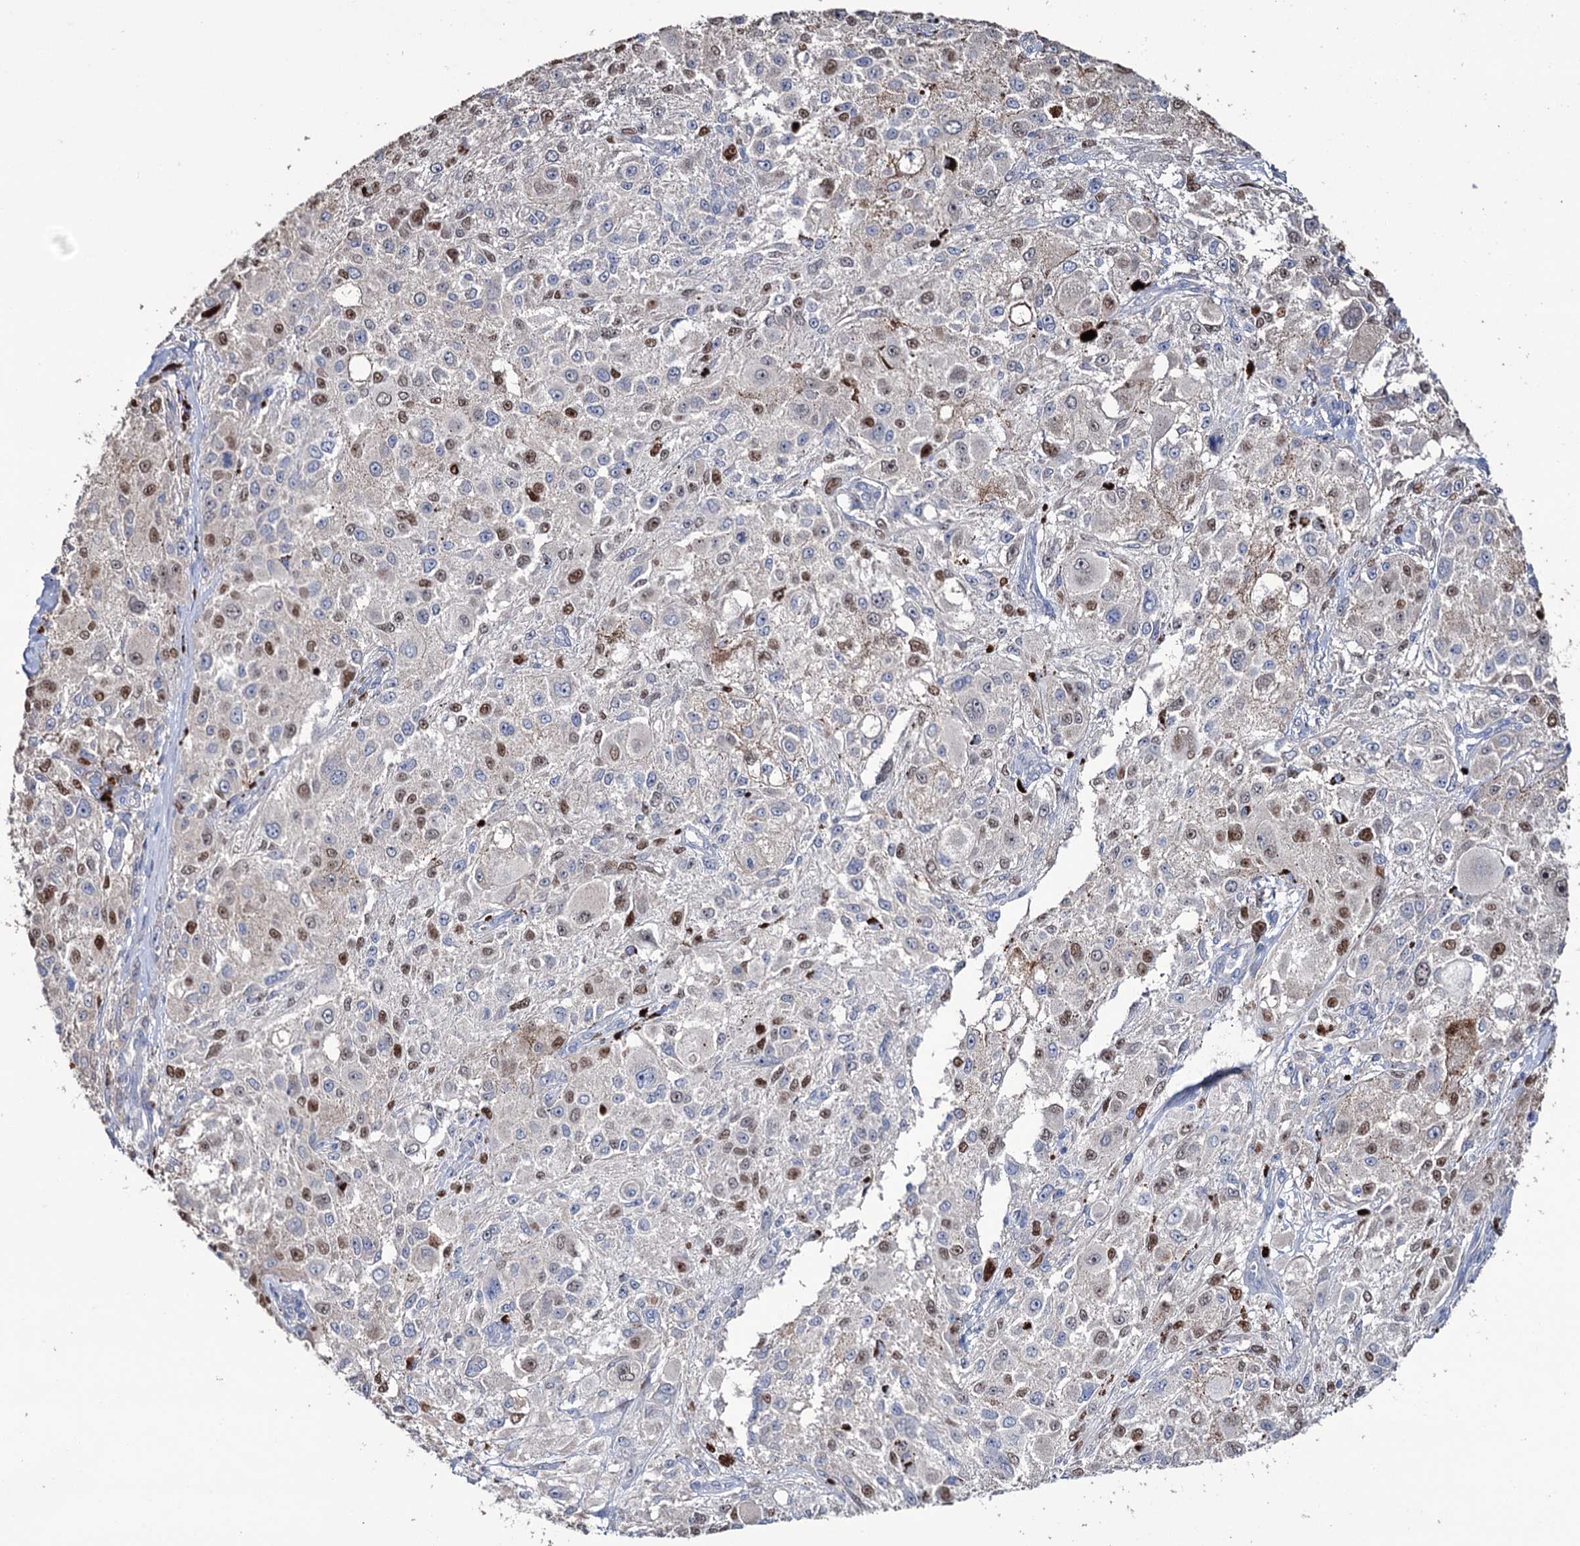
{"staining": {"intensity": "moderate", "quantity": "<25%", "location": "nuclear"}, "tissue": "melanoma", "cell_type": "Tumor cells", "image_type": "cancer", "snomed": [{"axis": "morphology", "description": "Necrosis, NOS"}, {"axis": "morphology", "description": "Malignant melanoma, NOS"}, {"axis": "topography", "description": "Skin"}], "caption": "About <25% of tumor cells in malignant melanoma display moderate nuclear protein positivity as visualized by brown immunohistochemical staining.", "gene": "EPB41L5", "patient": {"sex": "female", "age": 87}}